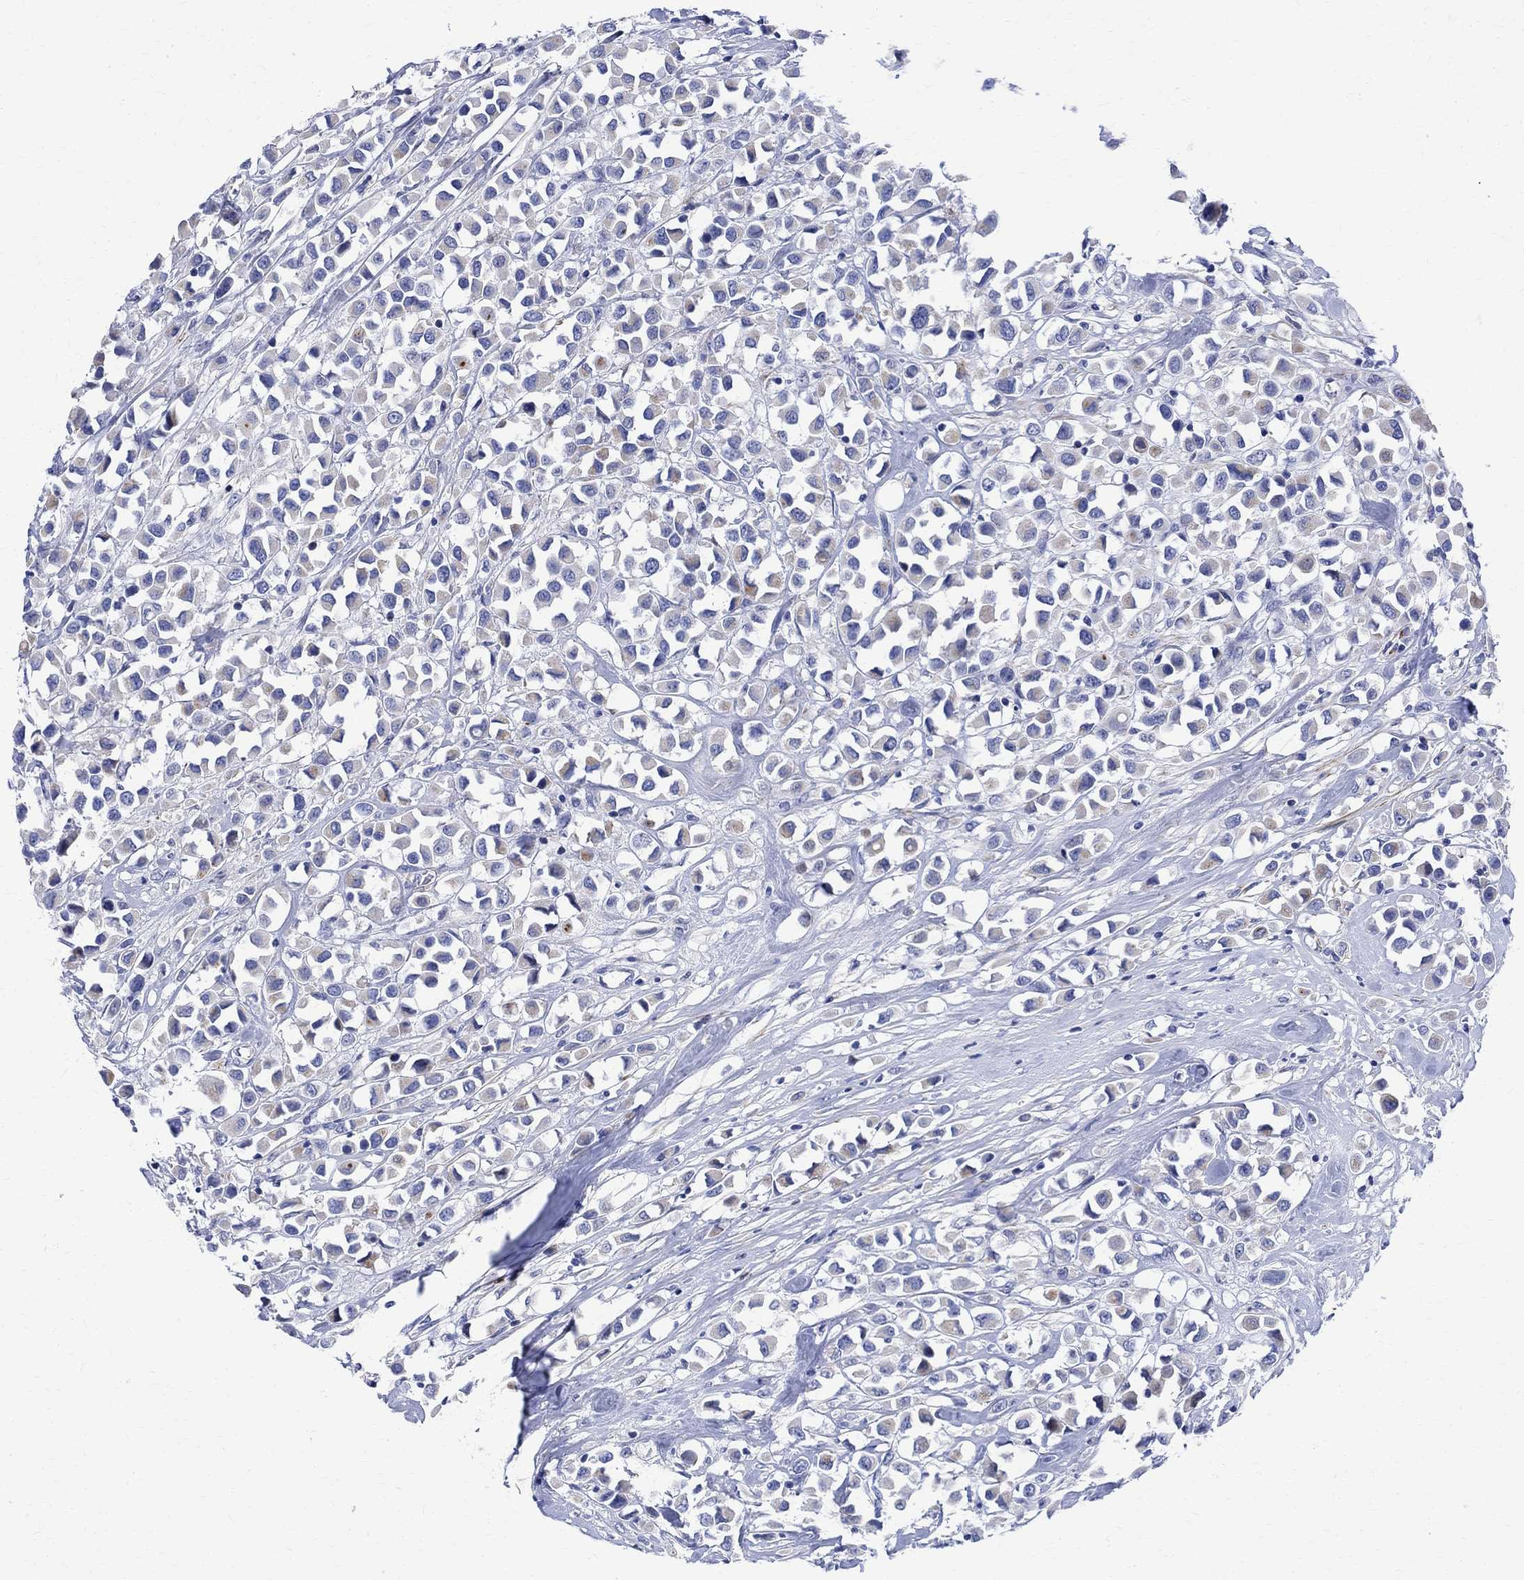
{"staining": {"intensity": "weak", "quantity": "25%-75%", "location": "cytoplasmic/membranous"}, "tissue": "breast cancer", "cell_type": "Tumor cells", "image_type": "cancer", "snomed": [{"axis": "morphology", "description": "Duct carcinoma"}, {"axis": "topography", "description": "Breast"}], "caption": "Immunohistochemistry histopathology image of breast cancer (invasive ductal carcinoma) stained for a protein (brown), which reveals low levels of weak cytoplasmic/membranous staining in about 25%-75% of tumor cells.", "gene": "PARVB", "patient": {"sex": "female", "age": 61}}